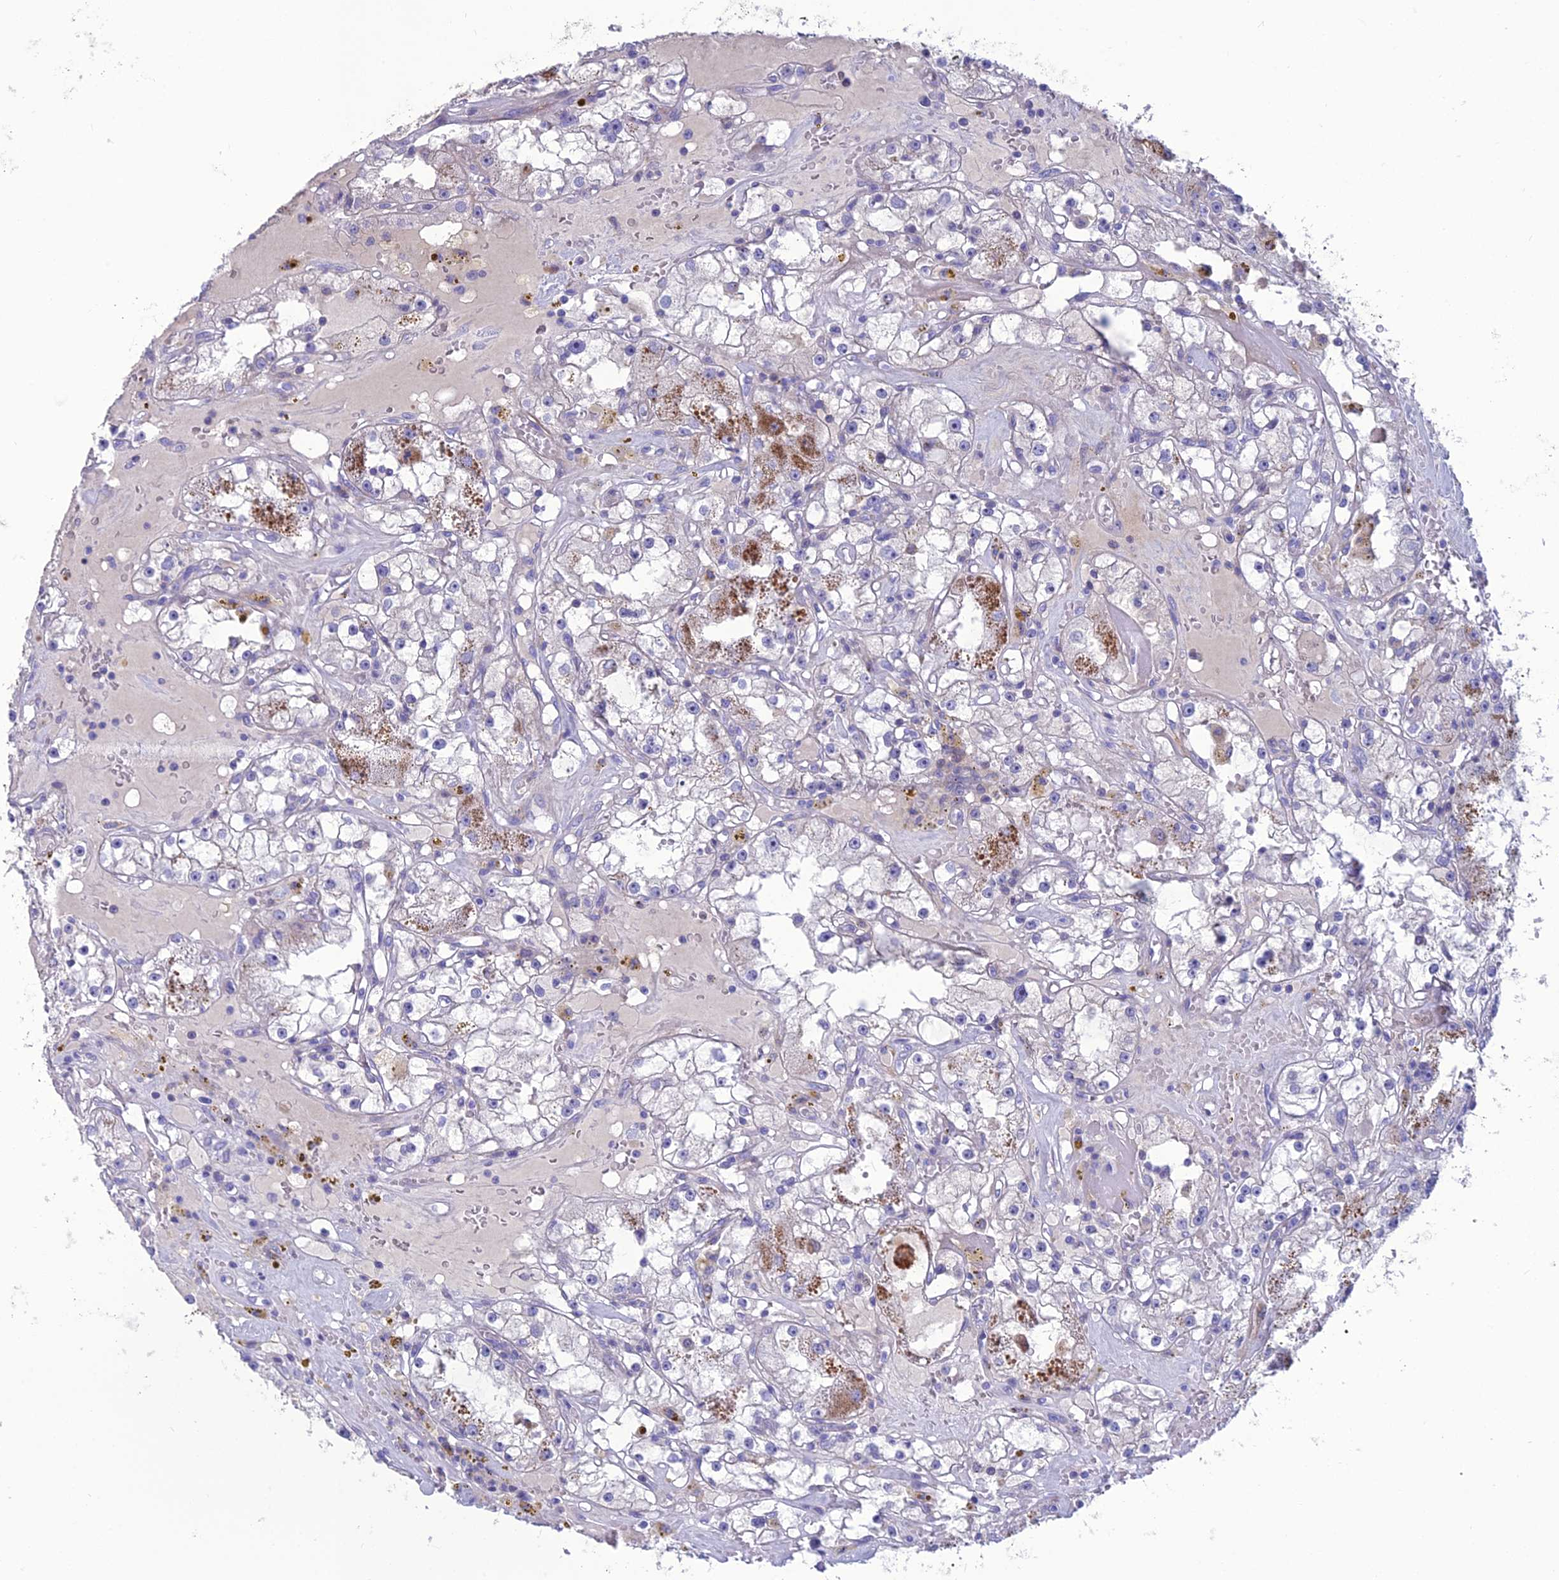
{"staining": {"intensity": "strong", "quantity": "<25%", "location": "cytoplasmic/membranous"}, "tissue": "renal cancer", "cell_type": "Tumor cells", "image_type": "cancer", "snomed": [{"axis": "morphology", "description": "Adenocarcinoma, NOS"}, {"axis": "topography", "description": "Kidney"}], "caption": "Protein staining reveals strong cytoplasmic/membranous expression in about <25% of tumor cells in renal cancer.", "gene": "OR56B1", "patient": {"sex": "male", "age": 56}}